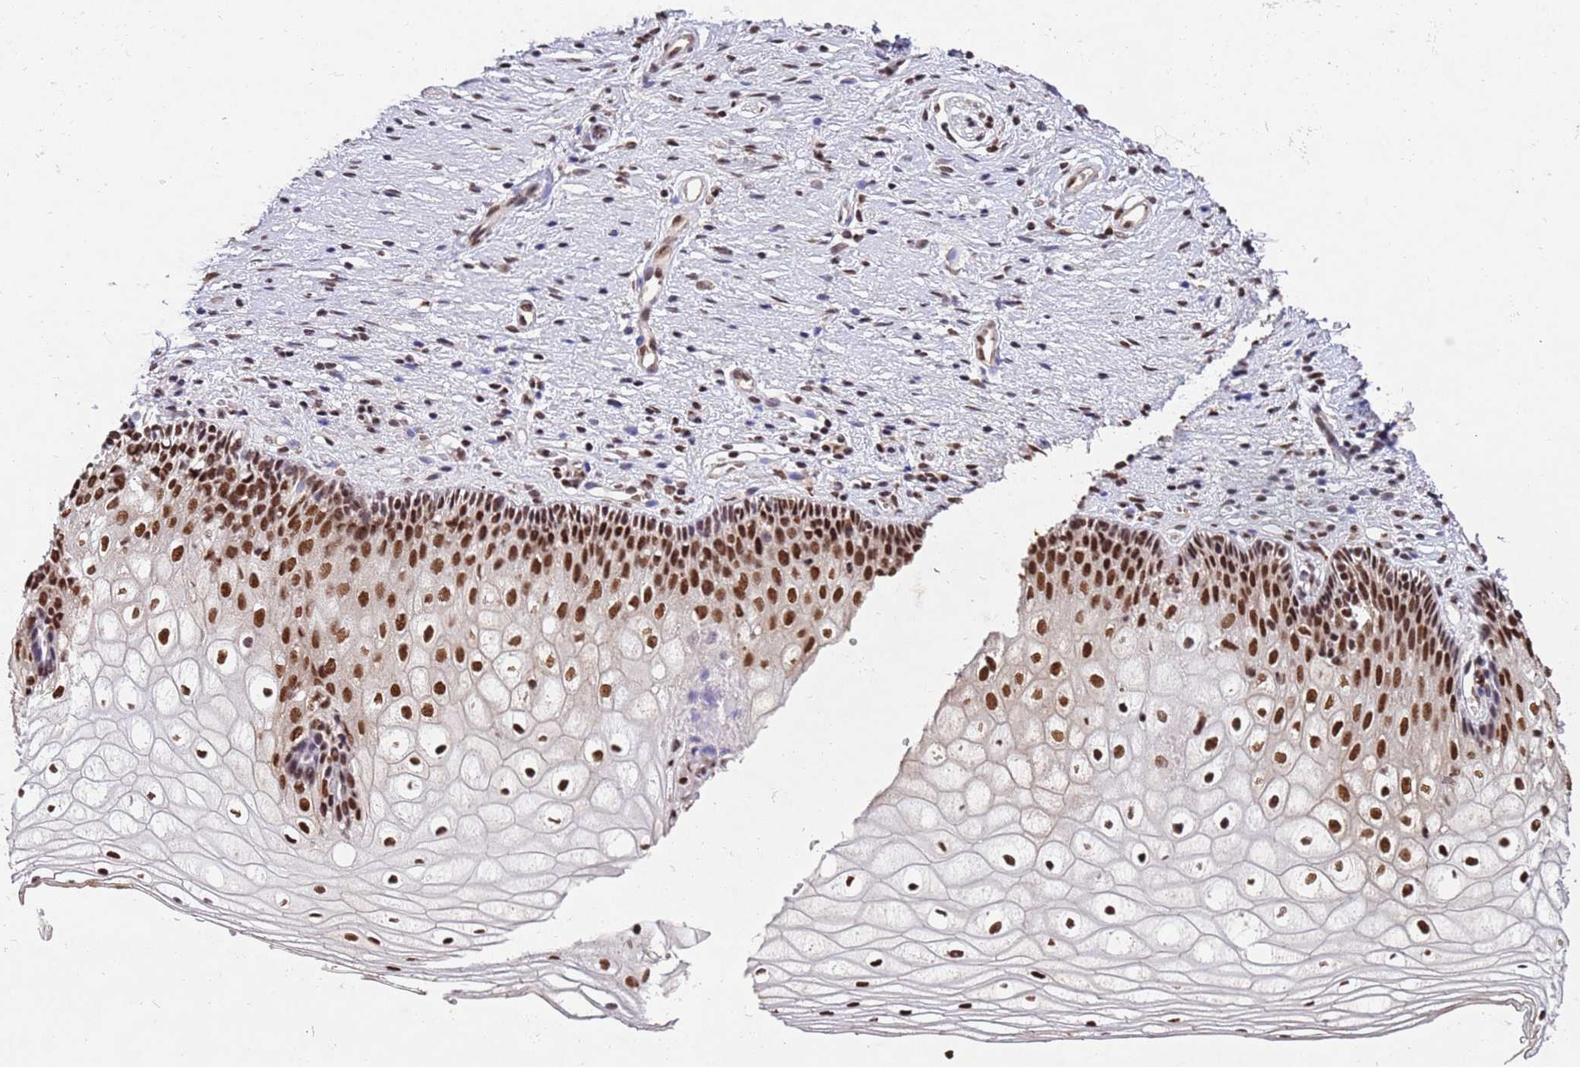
{"staining": {"intensity": "strong", "quantity": ">75%", "location": "nuclear"}, "tissue": "vagina", "cell_type": "Squamous epithelial cells", "image_type": "normal", "snomed": [{"axis": "morphology", "description": "Normal tissue, NOS"}, {"axis": "topography", "description": "Vagina"}], "caption": "Immunohistochemical staining of unremarkable human vagina reveals >75% levels of strong nuclear protein expression in approximately >75% of squamous epithelial cells.", "gene": "ESF1", "patient": {"sex": "female", "age": 60}}